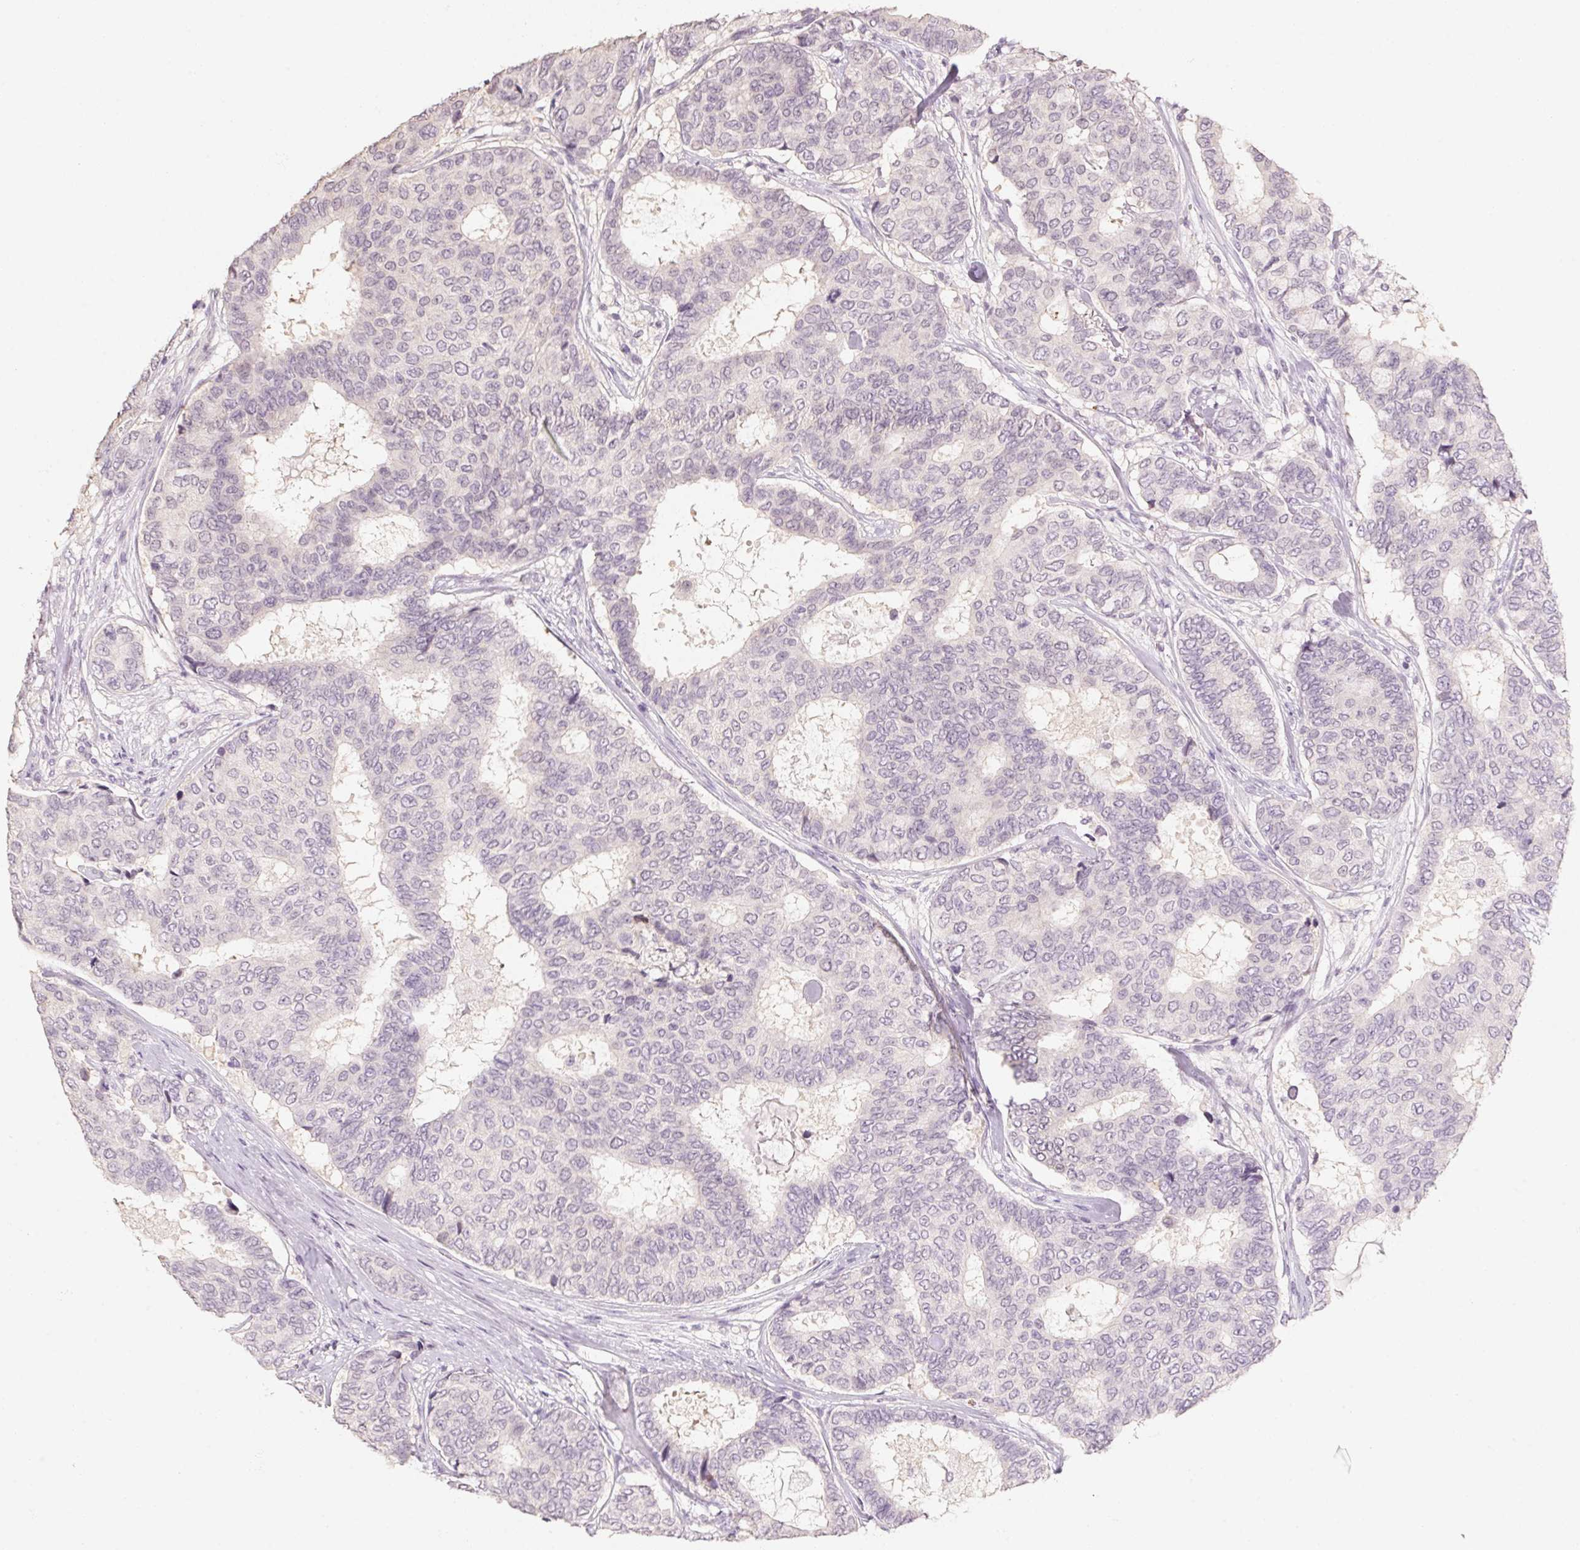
{"staining": {"intensity": "negative", "quantity": "none", "location": "none"}, "tissue": "breast cancer", "cell_type": "Tumor cells", "image_type": "cancer", "snomed": [{"axis": "morphology", "description": "Duct carcinoma"}, {"axis": "topography", "description": "Breast"}], "caption": "Immunohistochemistry micrograph of neoplastic tissue: human breast cancer (invasive ductal carcinoma) stained with DAB (3,3'-diaminobenzidine) demonstrates no significant protein staining in tumor cells.", "gene": "CAPZA3", "patient": {"sex": "female", "age": 75}}